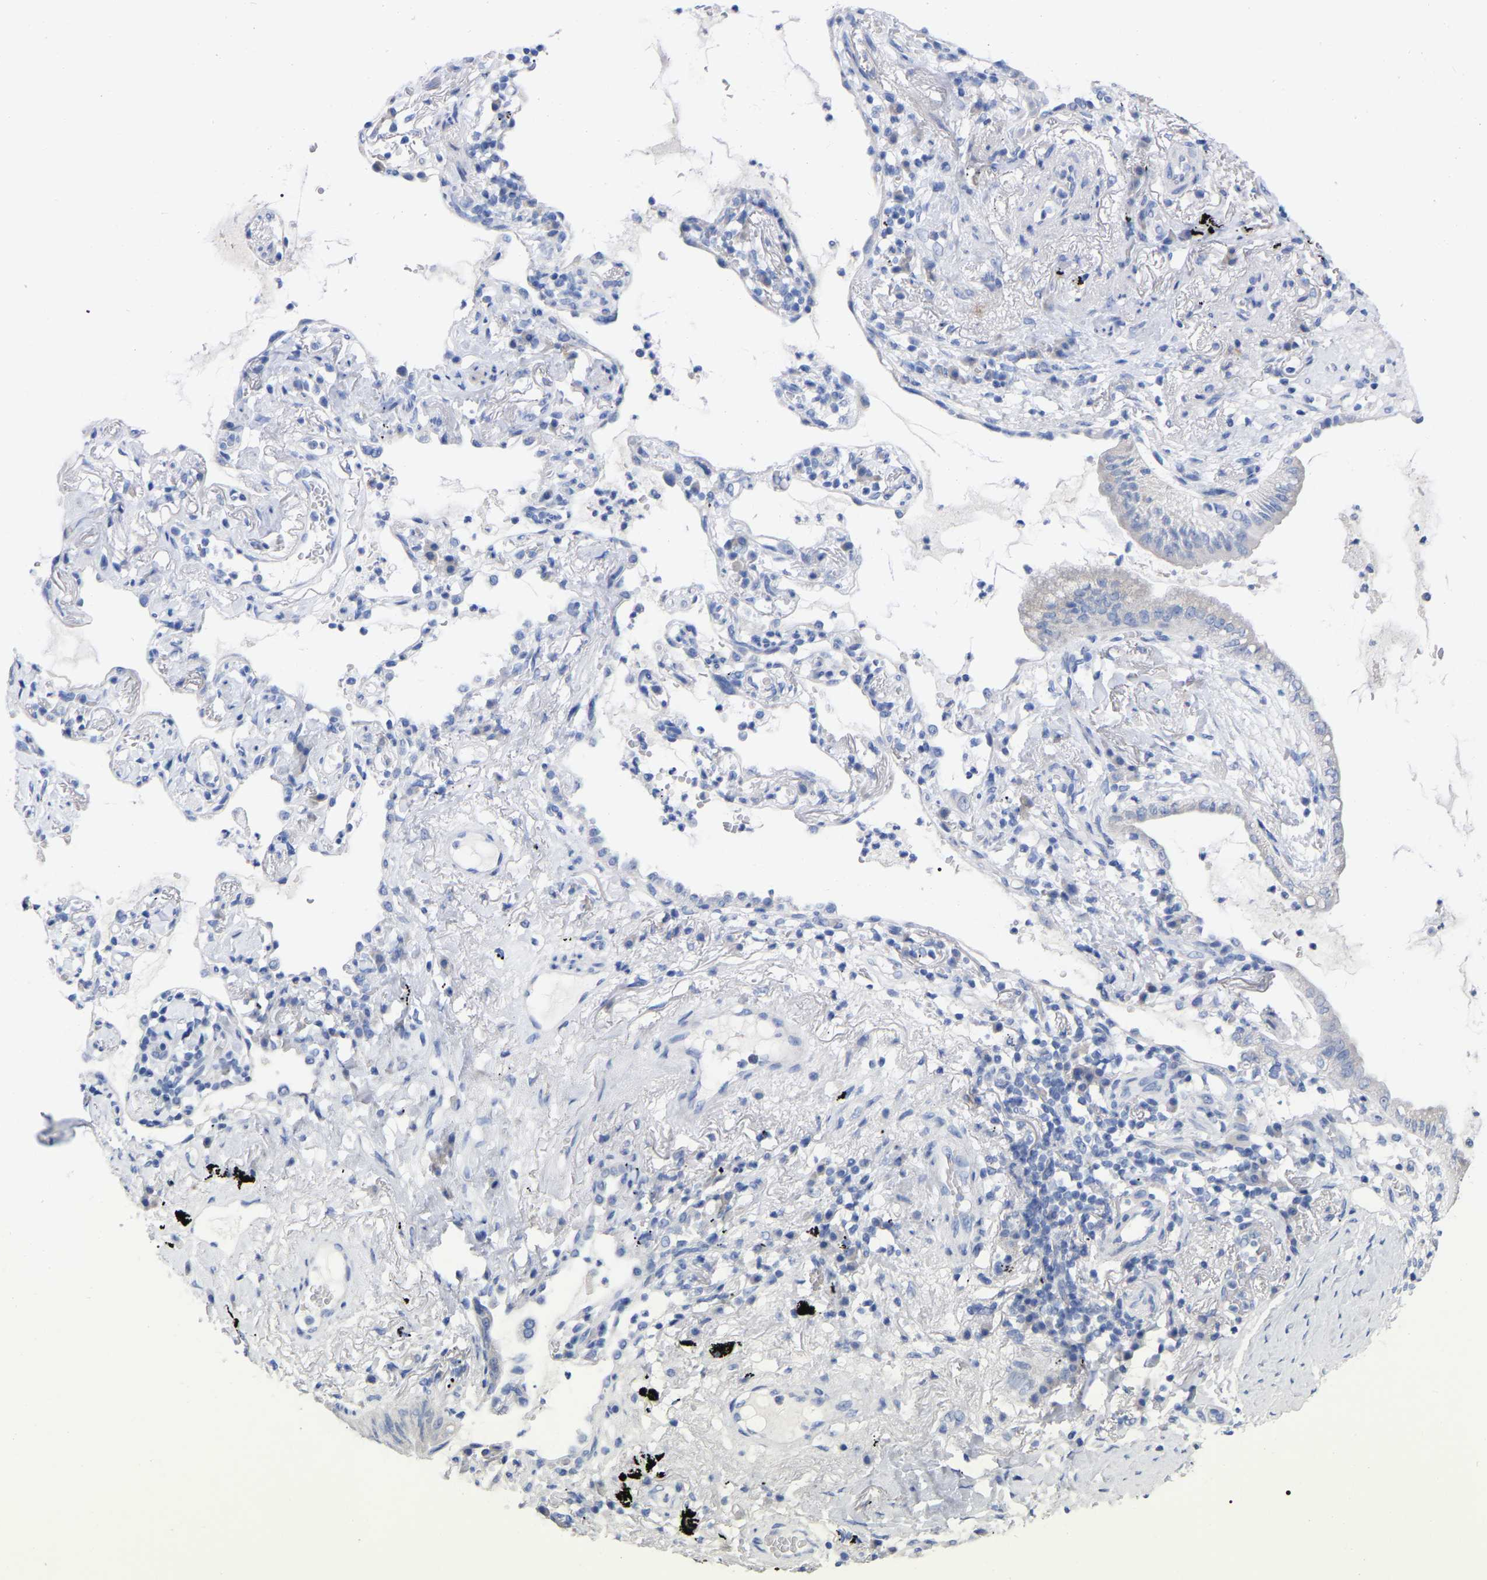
{"staining": {"intensity": "negative", "quantity": "none", "location": "none"}, "tissue": "lung cancer", "cell_type": "Tumor cells", "image_type": "cancer", "snomed": [{"axis": "morphology", "description": "Normal tissue, NOS"}, {"axis": "morphology", "description": "Adenocarcinoma, NOS"}, {"axis": "topography", "description": "Bronchus"}, {"axis": "topography", "description": "Lung"}], "caption": "An IHC micrograph of lung adenocarcinoma is shown. There is no staining in tumor cells of lung adenocarcinoma. The staining is performed using DAB (3,3'-diaminobenzidine) brown chromogen with nuclei counter-stained in using hematoxylin.", "gene": "HAPLN1", "patient": {"sex": "female", "age": 70}}